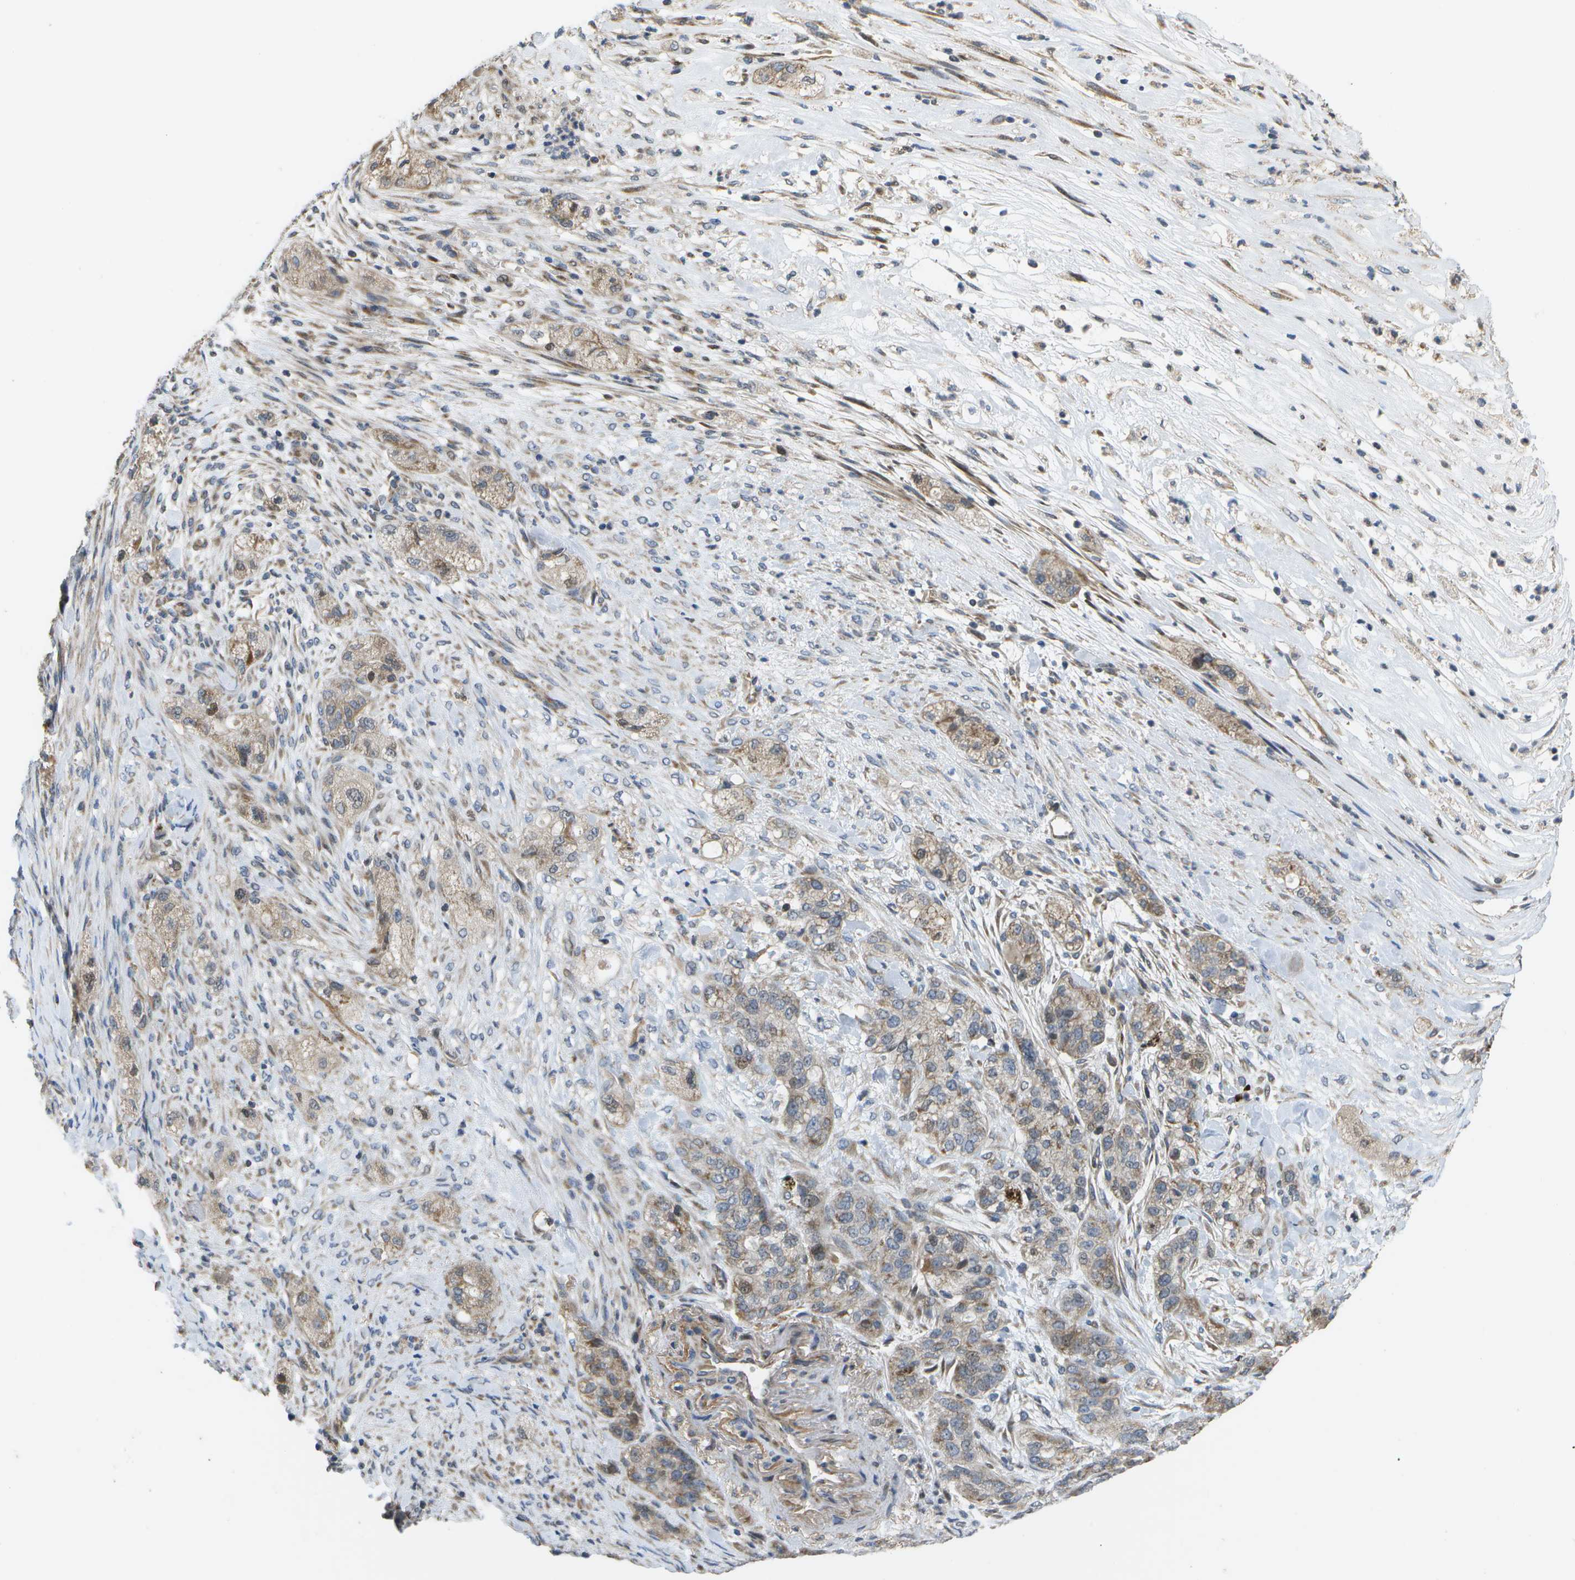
{"staining": {"intensity": "weak", "quantity": "25%-75%", "location": "cytoplasmic/membranous"}, "tissue": "pancreatic cancer", "cell_type": "Tumor cells", "image_type": "cancer", "snomed": [{"axis": "morphology", "description": "Adenocarcinoma, NOS"}, {"axis": "topography", "description": "Pancreas"}], "caption": "Tumor cells exhibit weak cytoplasmic/membranous staining in about 25%-75% of cells in pancreatic cancer. (Stains: DAB (3,3'-diaminobenzidine) in brown, nuclei in blue, Microscopy: brightfield microscopy at high magnification).", "gene": "HADHA", "patient": {"sex": "female", "age": 78}}